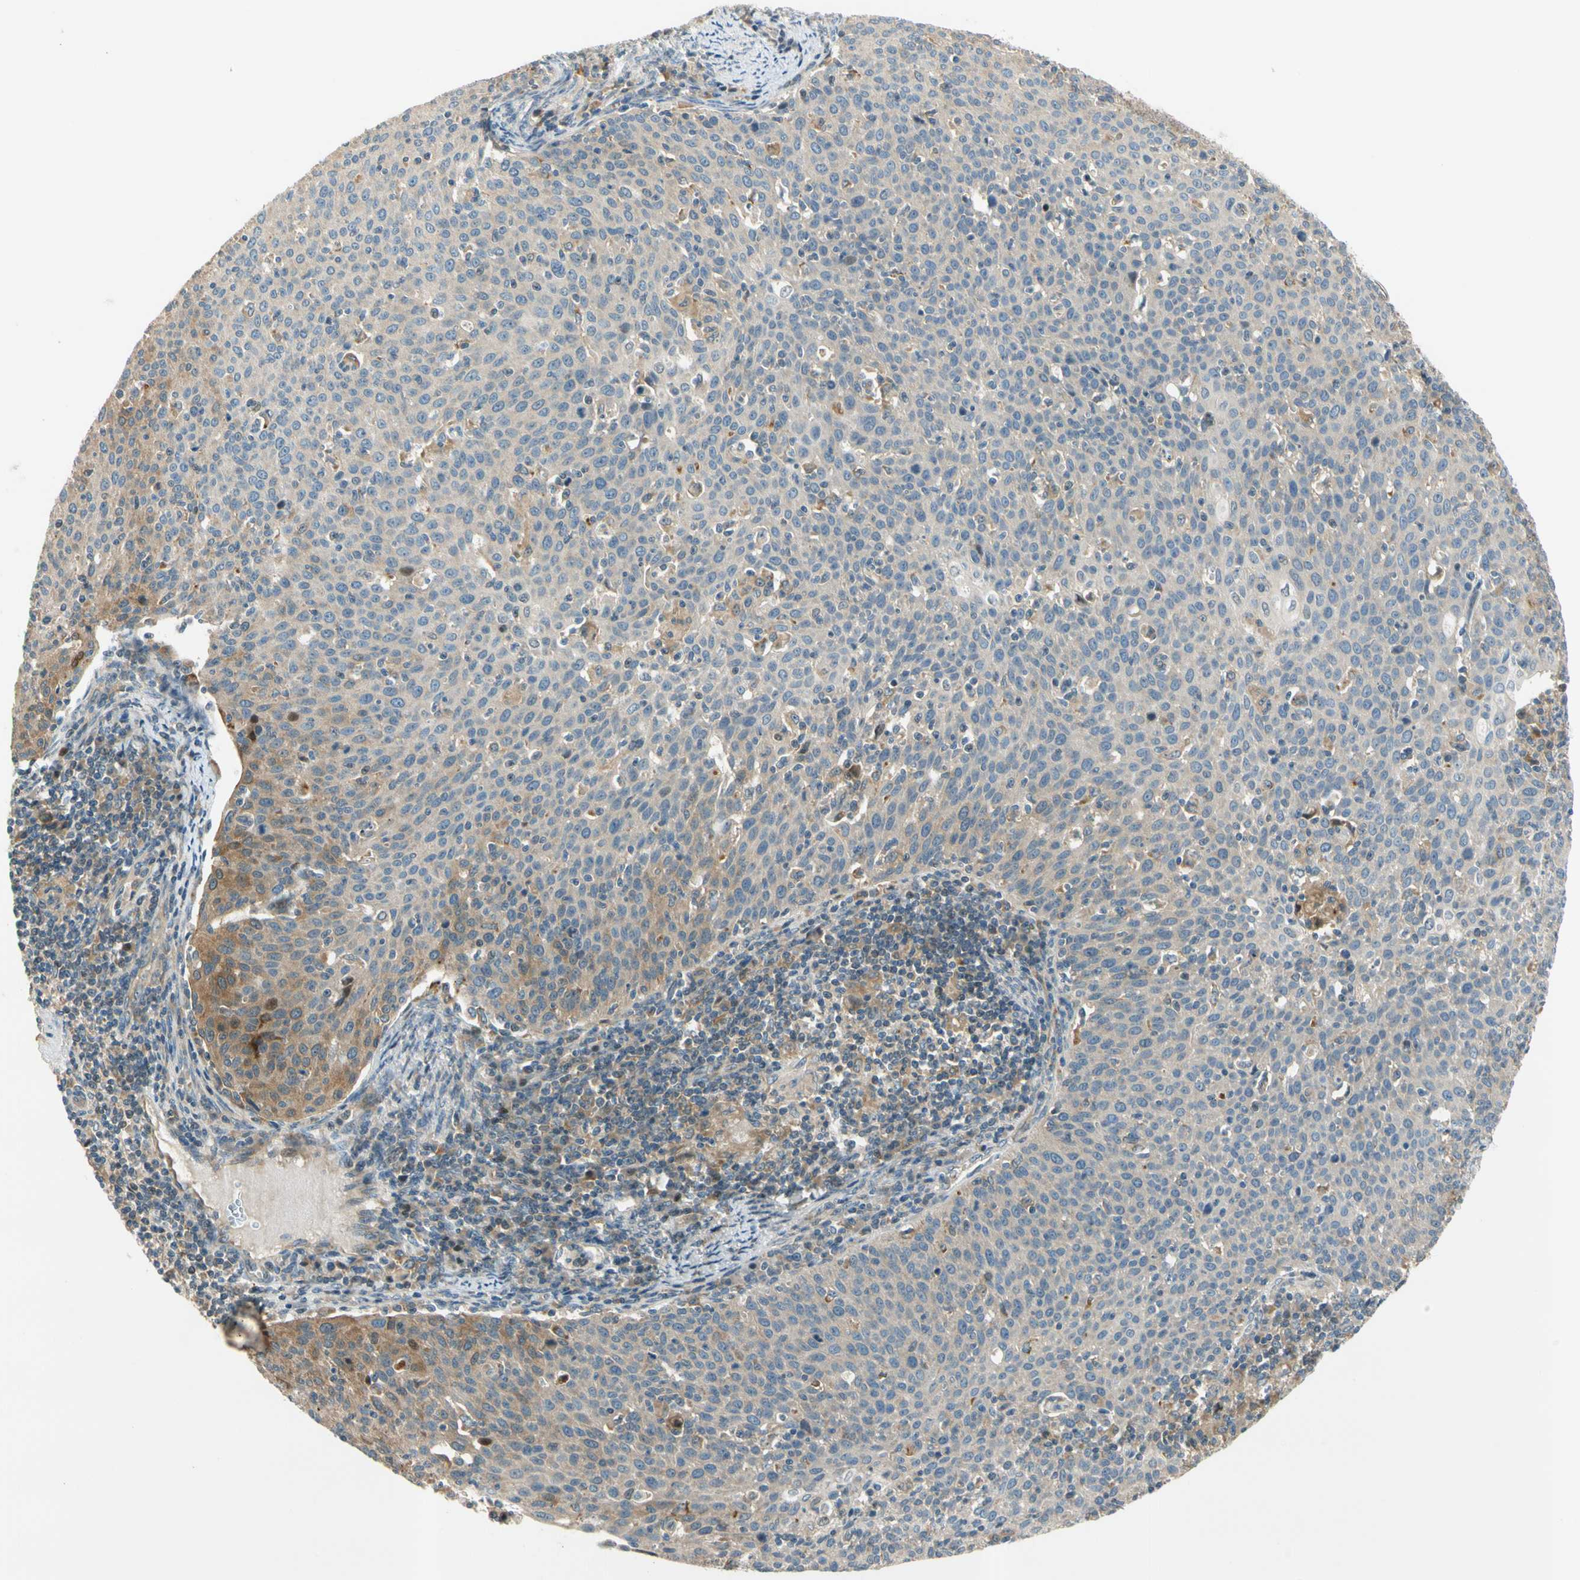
{"staining": {"intensity": "moderate", "quantity": "25%-75%", "location": "cytoplasmic/membranous"}, "tissue": "cervical cancer", "cell_type": "Tumor cells", "image_type": "cancer", "snomed": [{"axis": "morphology", "description": "Squamous cell carcinoma, NOS"}, {"axis": "topography", "description": "Cervix"}], "caption": "A brown stain highlights moderate cytoplasmic/membranous positivity of a protein in human cervical cancer tumor cells.", "gene": "GATD1", "patient": {"sex": "female", "age": 38}}